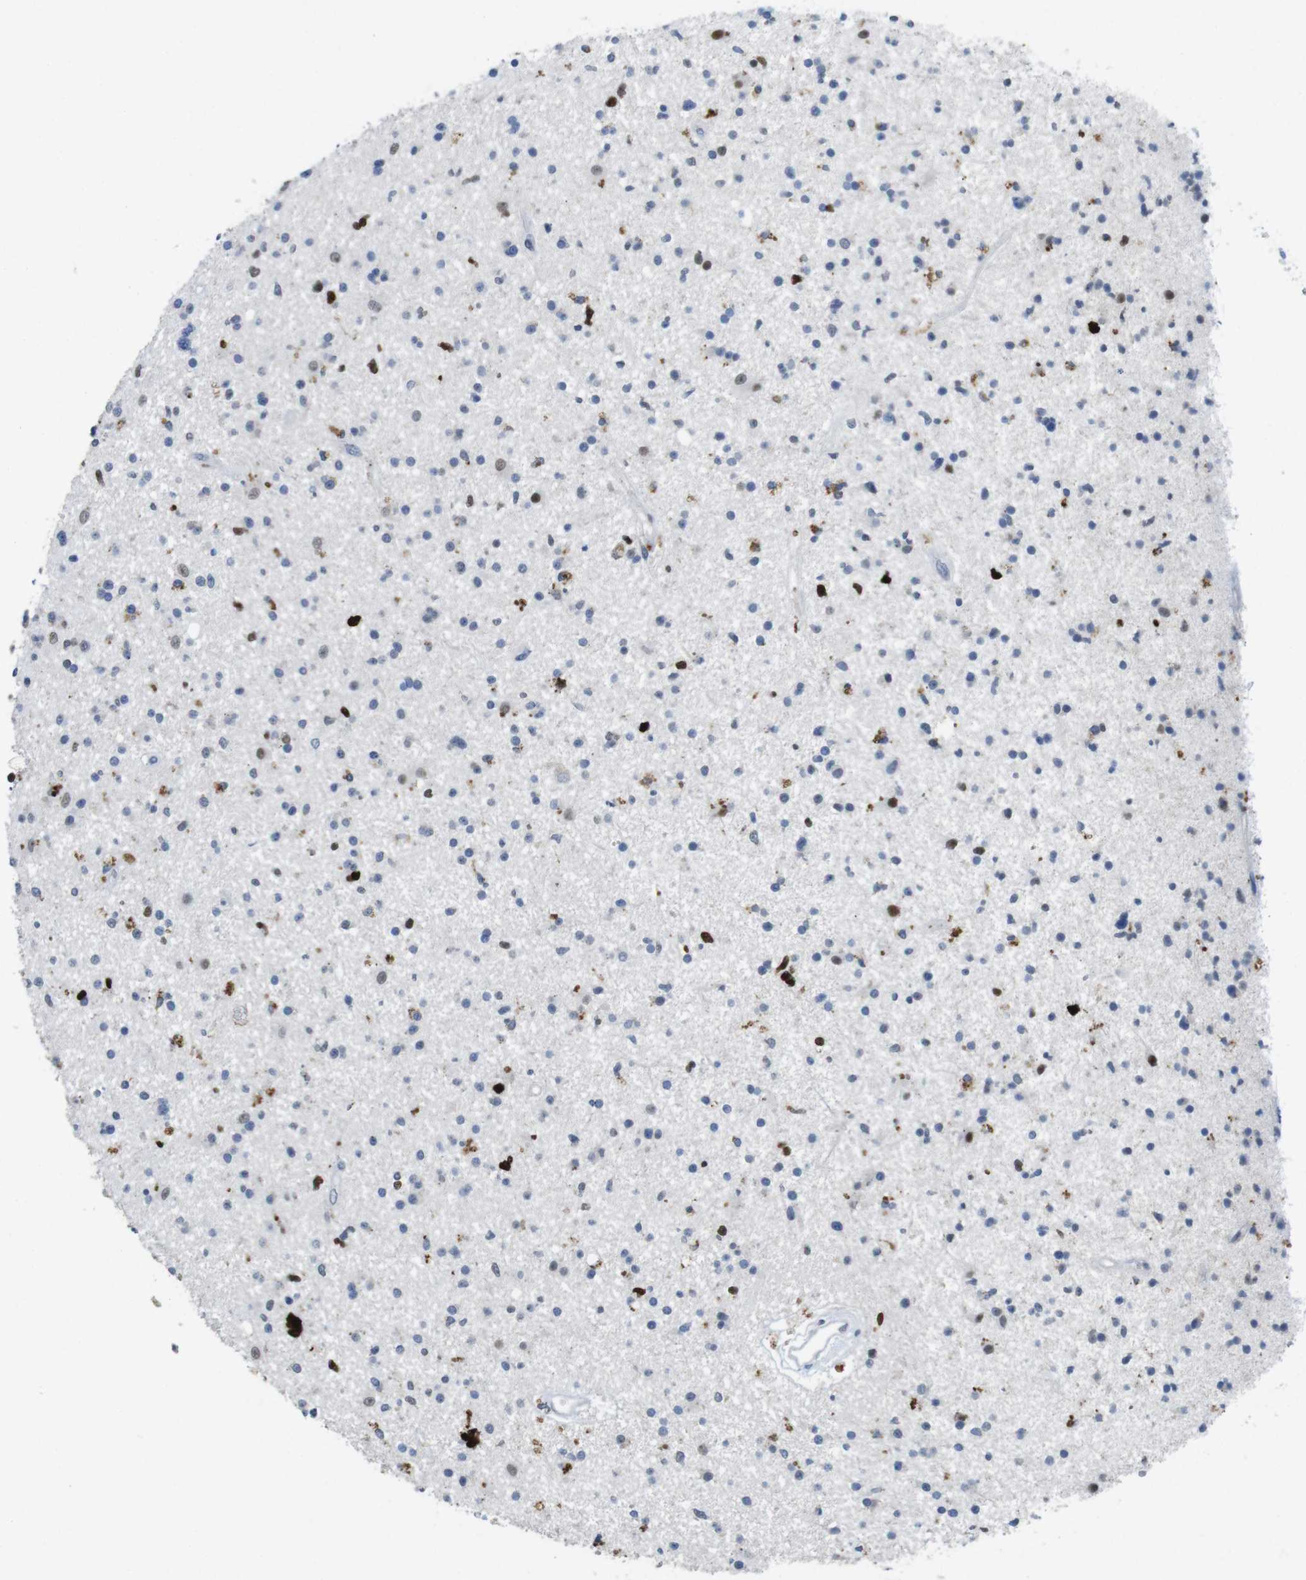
{"staining": {"intensity": "strong", "quantity": "<25%", "location": "nuclear"}, "tissue": "glioma", "cell_type": "Tumor cells", "image_type": "cancer", "snomed": [{"axis": "morphology", "description": "Glioma, malignant, High grade"}, {"axis": "topography", "description": "Brain"}], "caption": "Malignant high-grade glioma stained with a protein marker displays strong staining in tumor cells.", "gene": "KPNA2", "patient": {"sex": "male", "age": 33}}